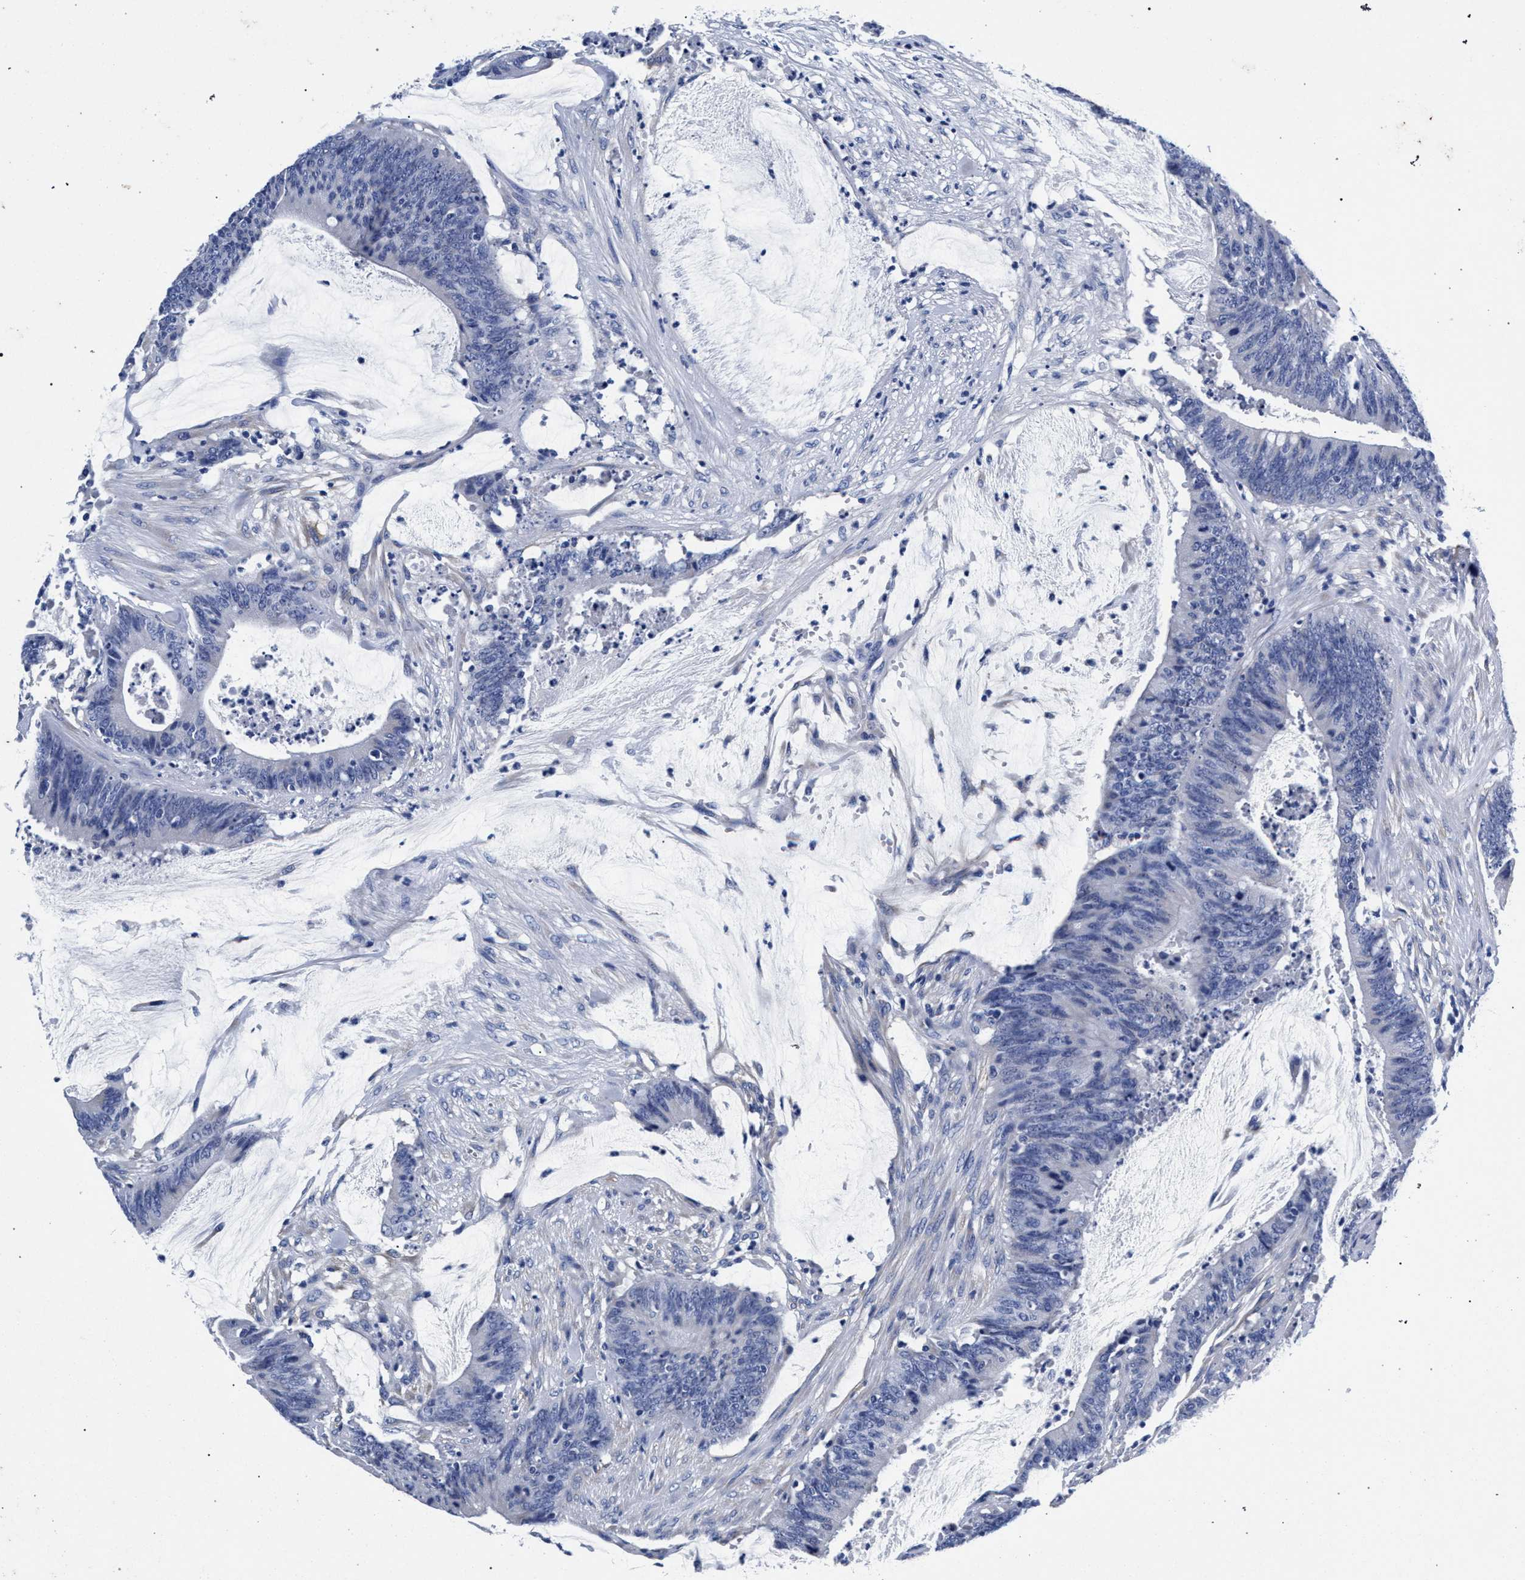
{"staining": {"intensity": "negative", "quantity": "none", "location": "none"}, "tissue": "colorectal cancer", "cell_type": "Tumor cells", "image_type": "cancer", "snomed": [{"axis": "morphology", "description": "Adenocarcinoma, NOS"}, {"axis": "topography", "description": "Rectum"}], "caption": "A high-resolution photomicrograph shows immunohistochemistry (IHC) staining of adenocarcinoma (colorectal), which exhibits no significant staining in tumor cells. Brightfield microscopy of immunohistochemistry (IHC) stained with DAB (3,3'-diaminobenzidine) (brown) and hematoxylin (blue), captured at high magnification.", "gene": "AKAP4", "patient": {"sex": "female", "age": 66}}